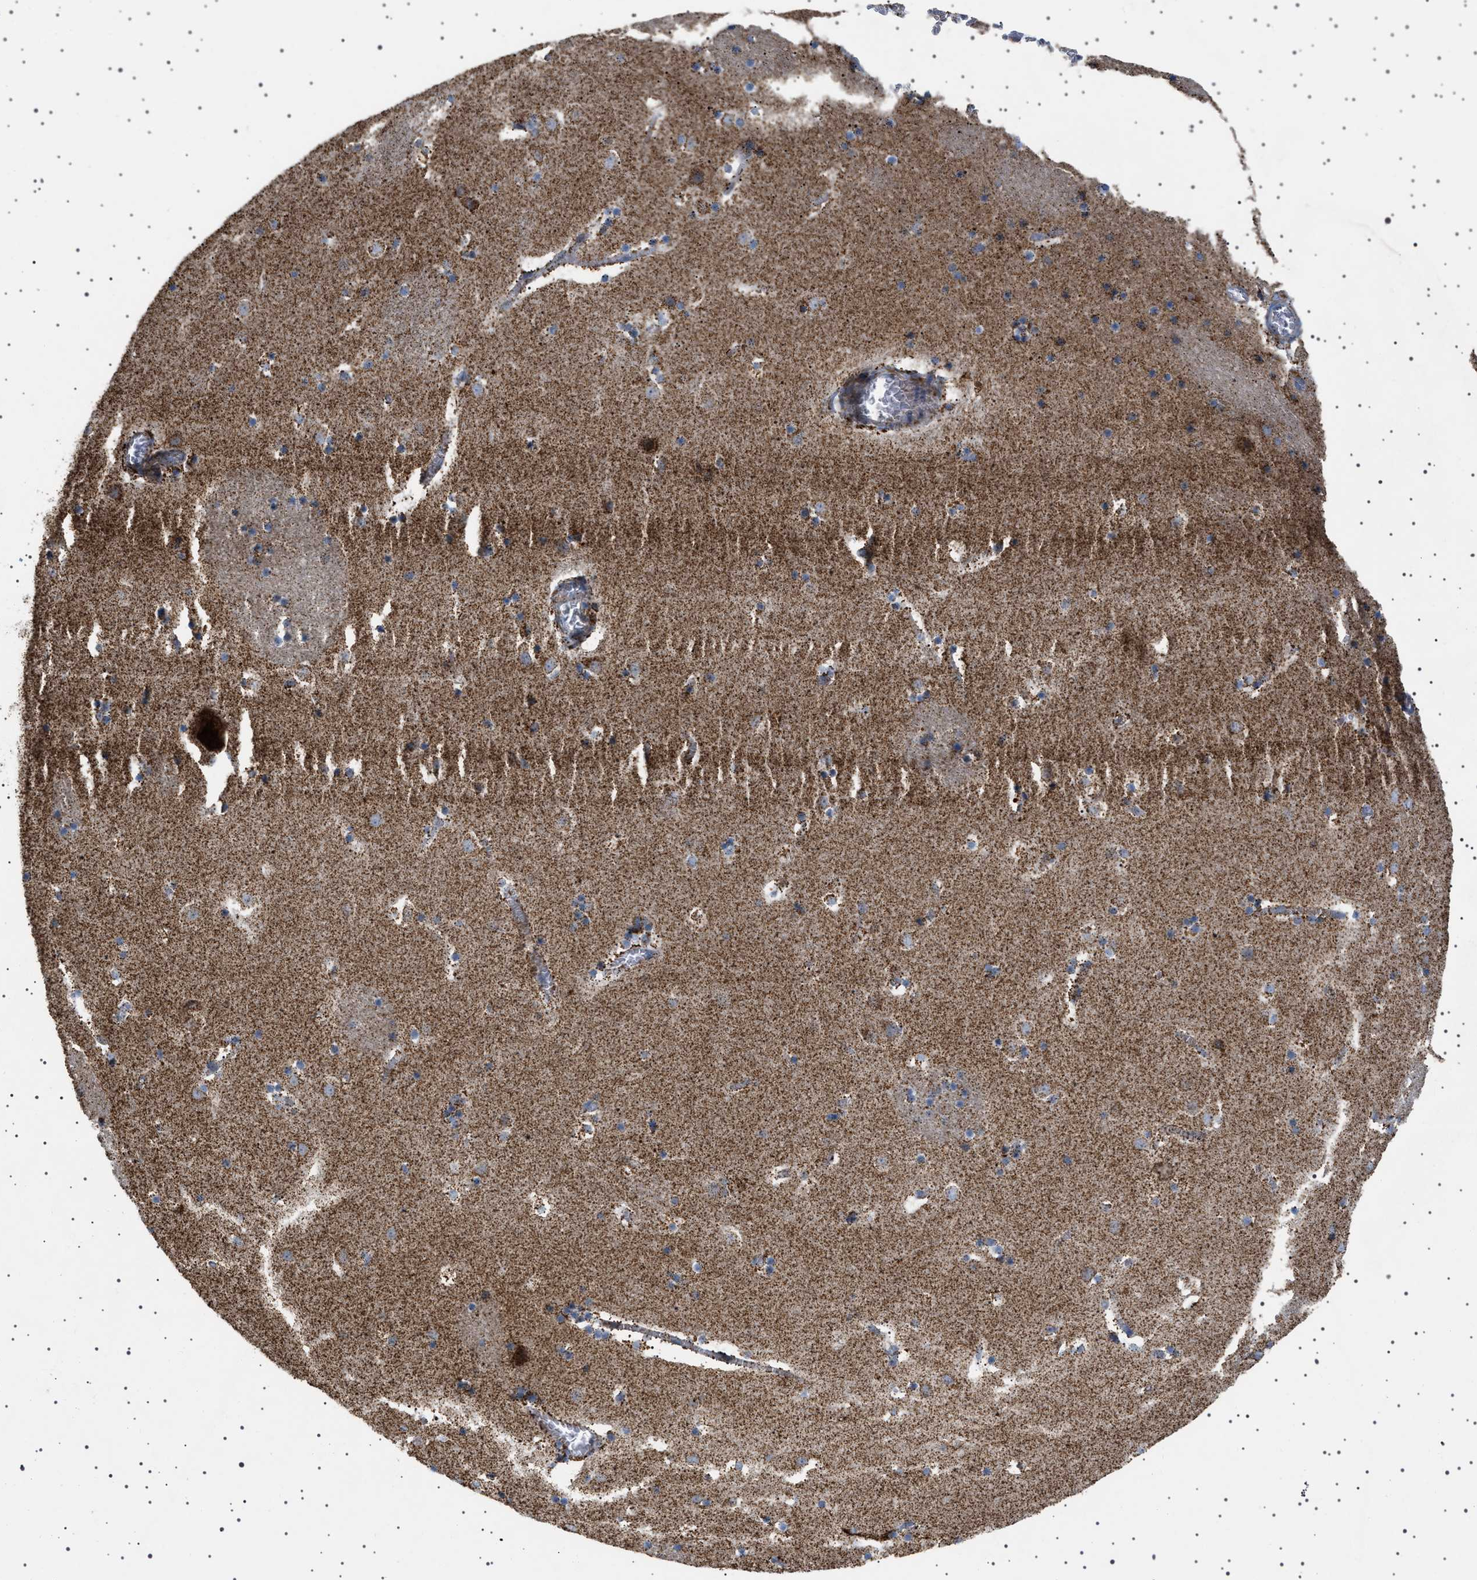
{"staining": {"intensity": "moderate", "quantity": "<25%", "location": "cytoplasmic/membranous"}, "tissue": "caudate", "cell_type": "Glial cells", "image_type": "normal", "snomed": [{"axis": "morphology", "description": "Normal tissue, NOS"}, {"axis": "topography", "description": "Lateral ventricle wall"}], "caption": "This histopathology image reveals immunohistochemistry (IHC) staining of normal caudate, with low moderate cytoplasmic/membranous staining in about <25% of glial cells.", "gene": "UBXN8", "patient": {"sex": "male", "age": 45}}